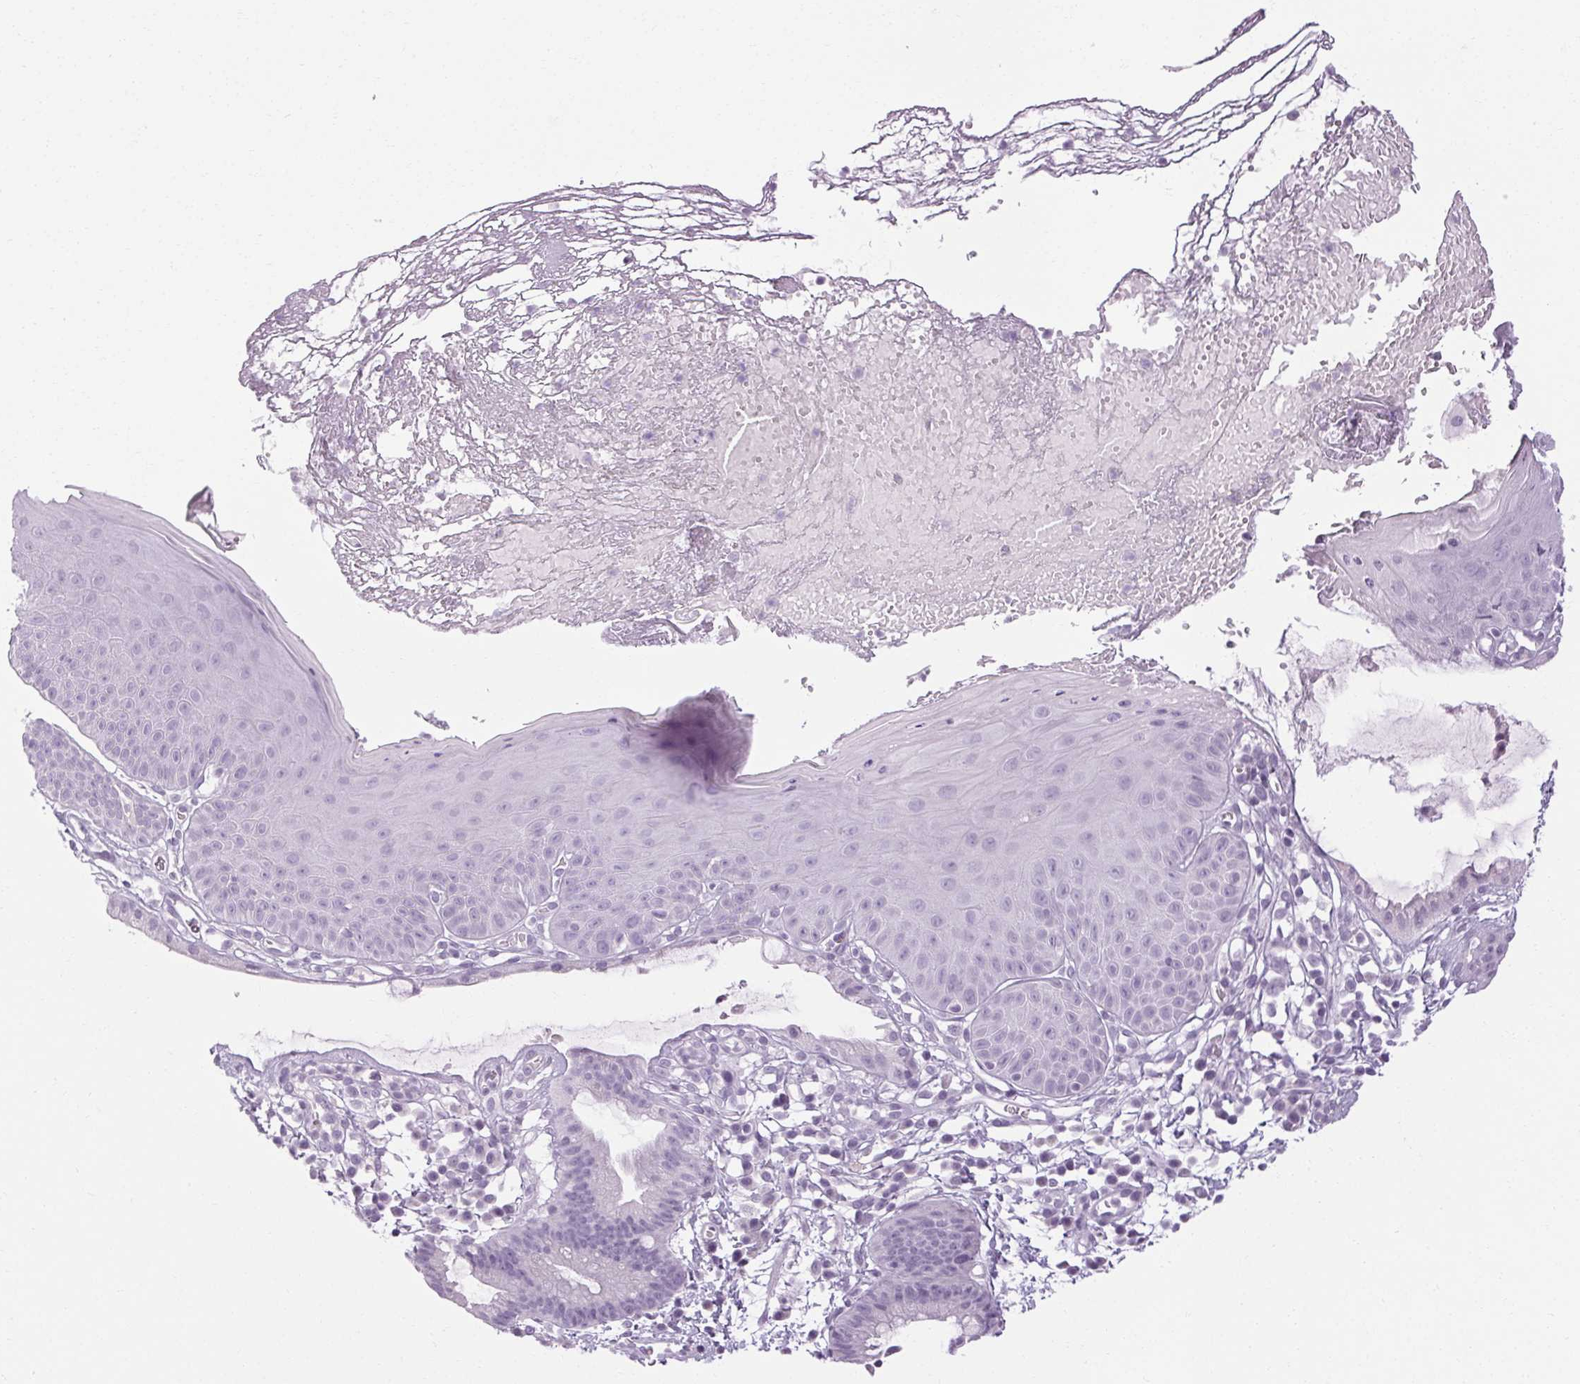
{"staining": {"intensity": "negative", "quantity": "none", "location": "none"}, "tissue": "skin", "cell_type": "Epidermal cells", "image_type": "normal", "snomed": [{"axis": "morphology", "description": "Normal tissue, NOS"}, {"axis": "topography", "description": "Anal"}], "caption": "DAB immunohistochemical staining of benign human skin shows no significant positivity in epidermal cells.", "gene": "POMC", "patient": {"sex": "male", "age": 53}}